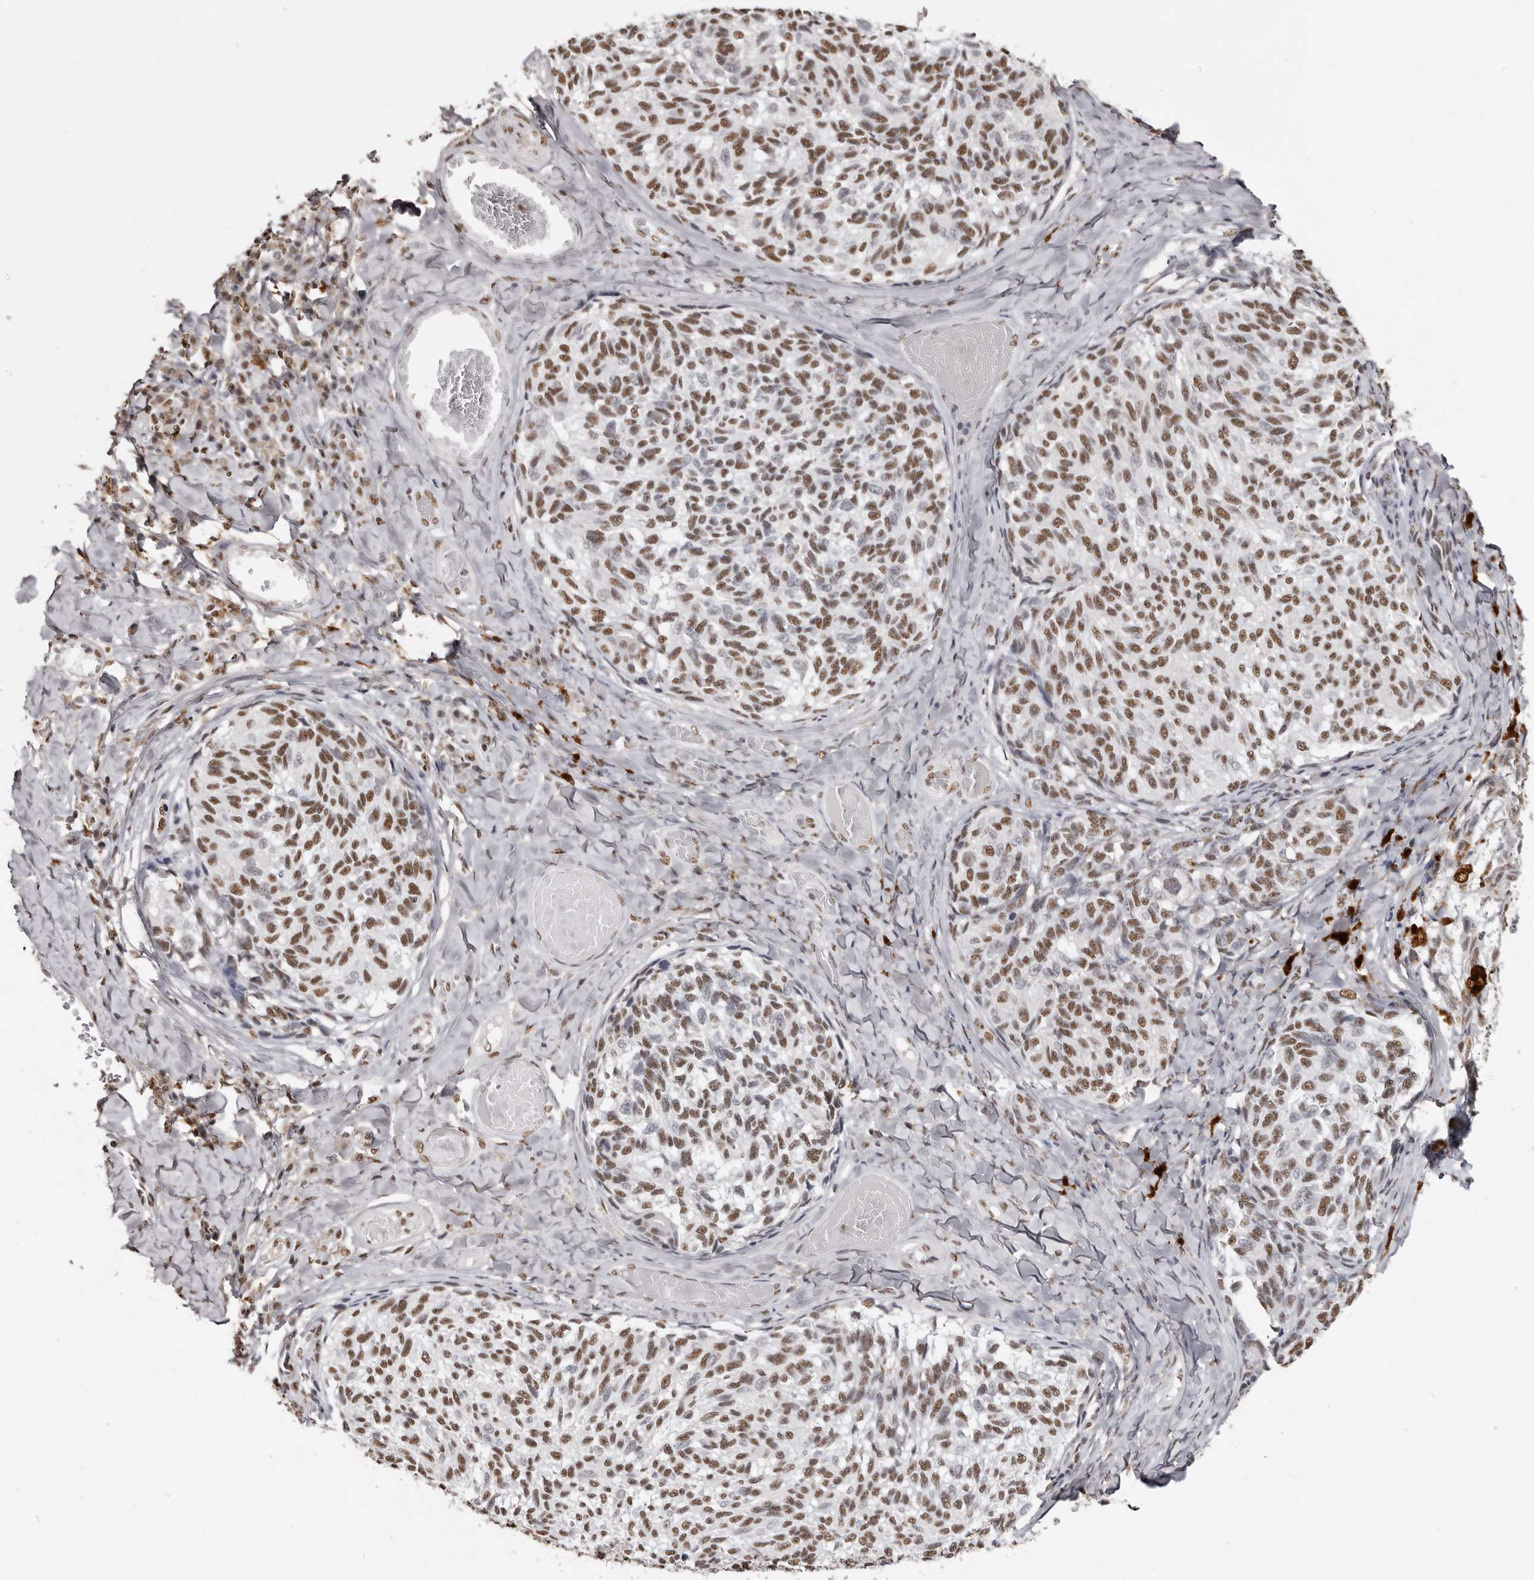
{"staining": {"intensity": "moderate", "quantity": ">75%", "location": "nuclear"}, "tissue": "melanoma", "cell_type": "Tumor cells", "image_type": "cancer", "snomed": [{"axis": "morphology", "description": "Malignant melanoma, NOS"}, {"axis": "topography", "description": "Skin"}], "caption": "Protein staining of melanoma tissue displays moderate nuclear staining in approximately >75% of tumor cells.", "gene": "SCAF4", "patient": {"sex": "female", "age": 73}}